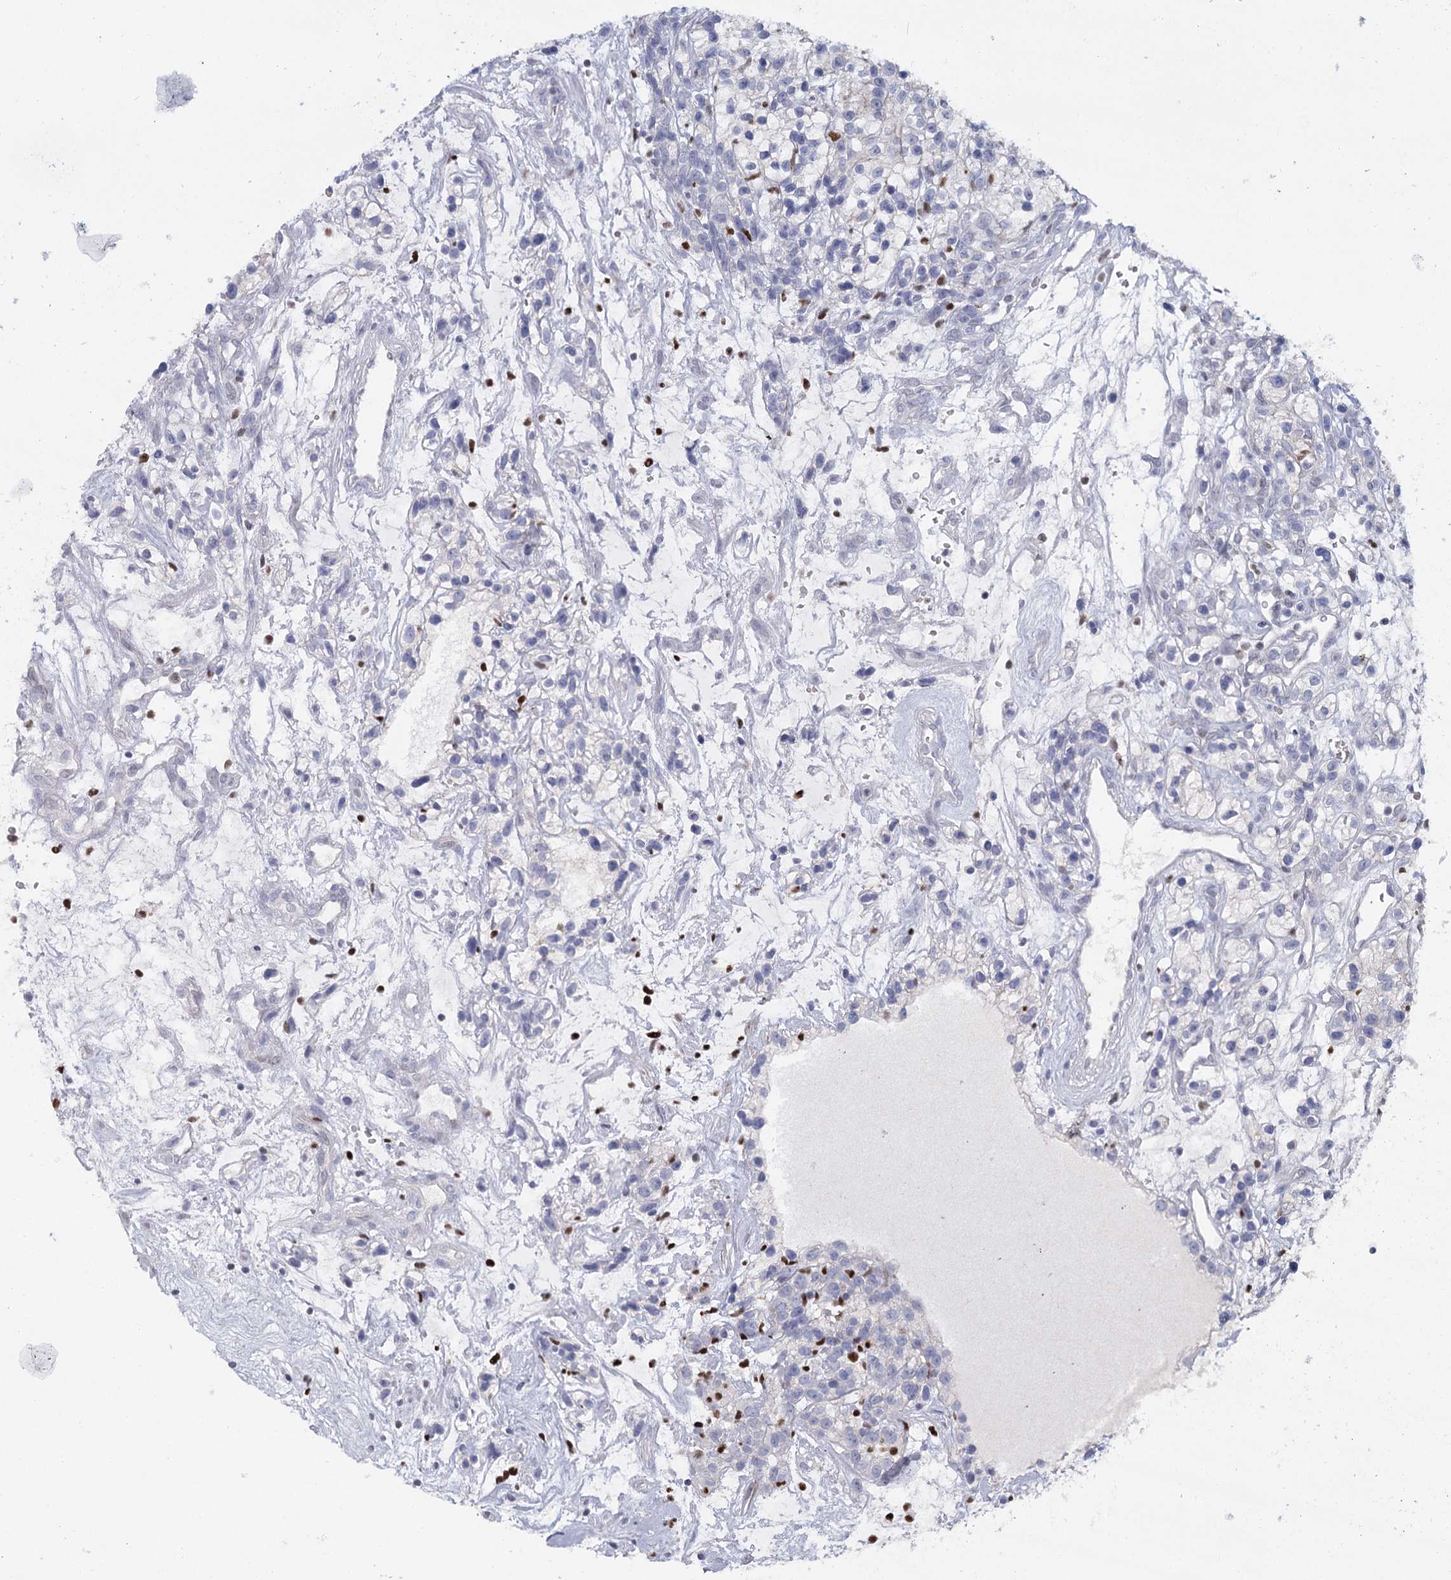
{"staining": {"intensity": "negative", "quantity": "none", "location": "none"}, "tissue": "renal cancer", "cell_type": "Tumor cells", "image_type": "cancer", "snomed": [{"axis": "morphology", "description": "Adenocarcinoma, NOS"}, {"axis": "topography", "description": "Kidney"}], "caption": "An image of renal cancer (adenocarcinoma) stained for a protein reveals no brown staining in tumor cells. (Stains: DAB immunohistochemistry with hematoxylin counter stain, Microscopy: brightfield microscopy at high magnification).", "gene": "IGSF3", "patient": {"sex": "female", "age": 57}}